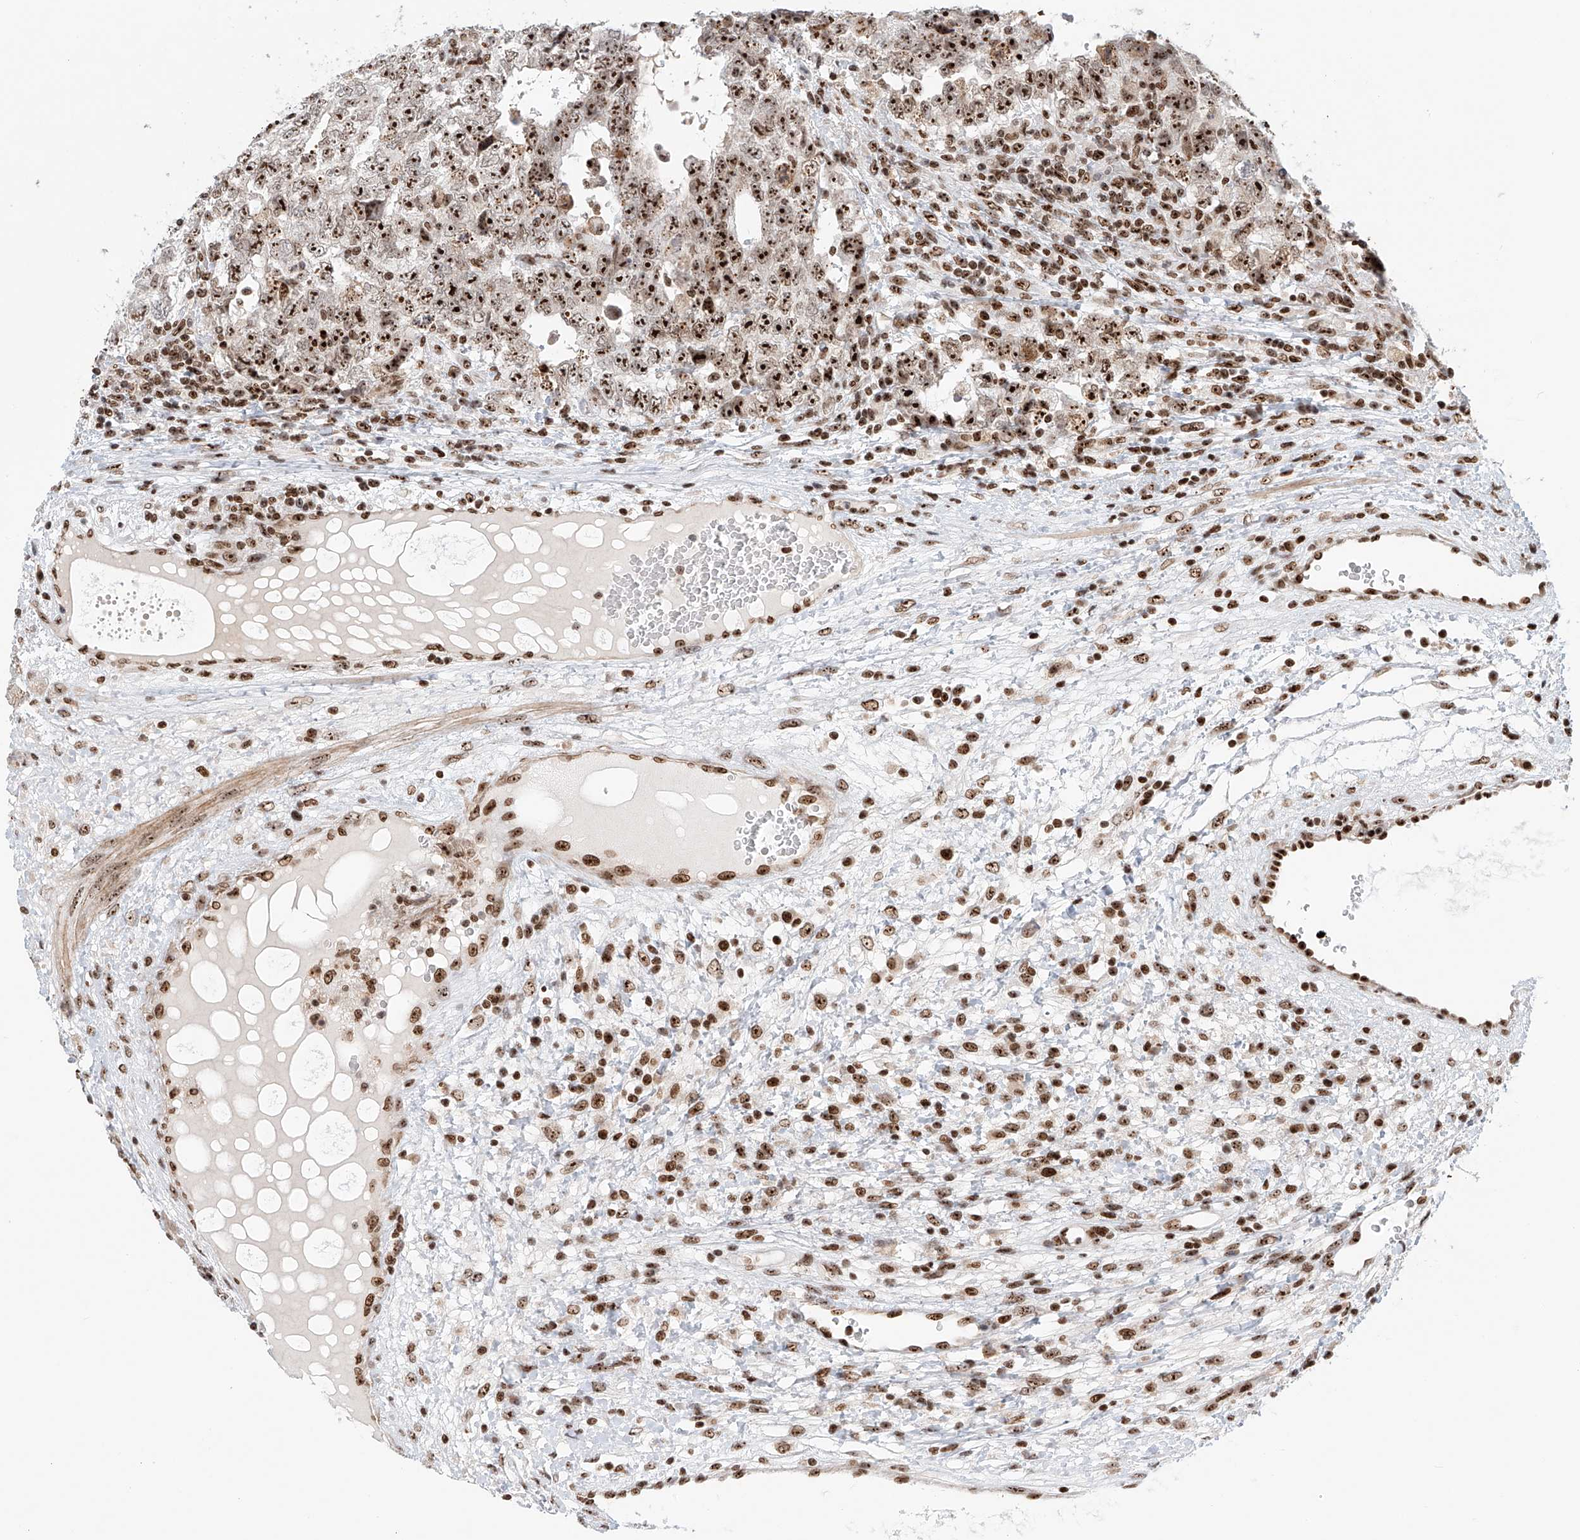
{"staining": {"intensity": "strong", "quantity": ">75%", "location": "nuclear"}, "tissue": "testis cancer", "cell_type": "Tumor cells", "image_type": "cancer", "snomed": [{"axis": "morphology", "description": "Carcinoma, Embryonal, NOS"}, {"axis": "topography", "description": "Testis"}], "caption": "A high-resolution image shows immunohistochemistry (IHC) staining of testis cancer, which demonstrates strong nuclear positivity in approximately >75% of tumor cells.", "gene": "PRUNE2", "patient": {"sex": "male", "age": 37}}